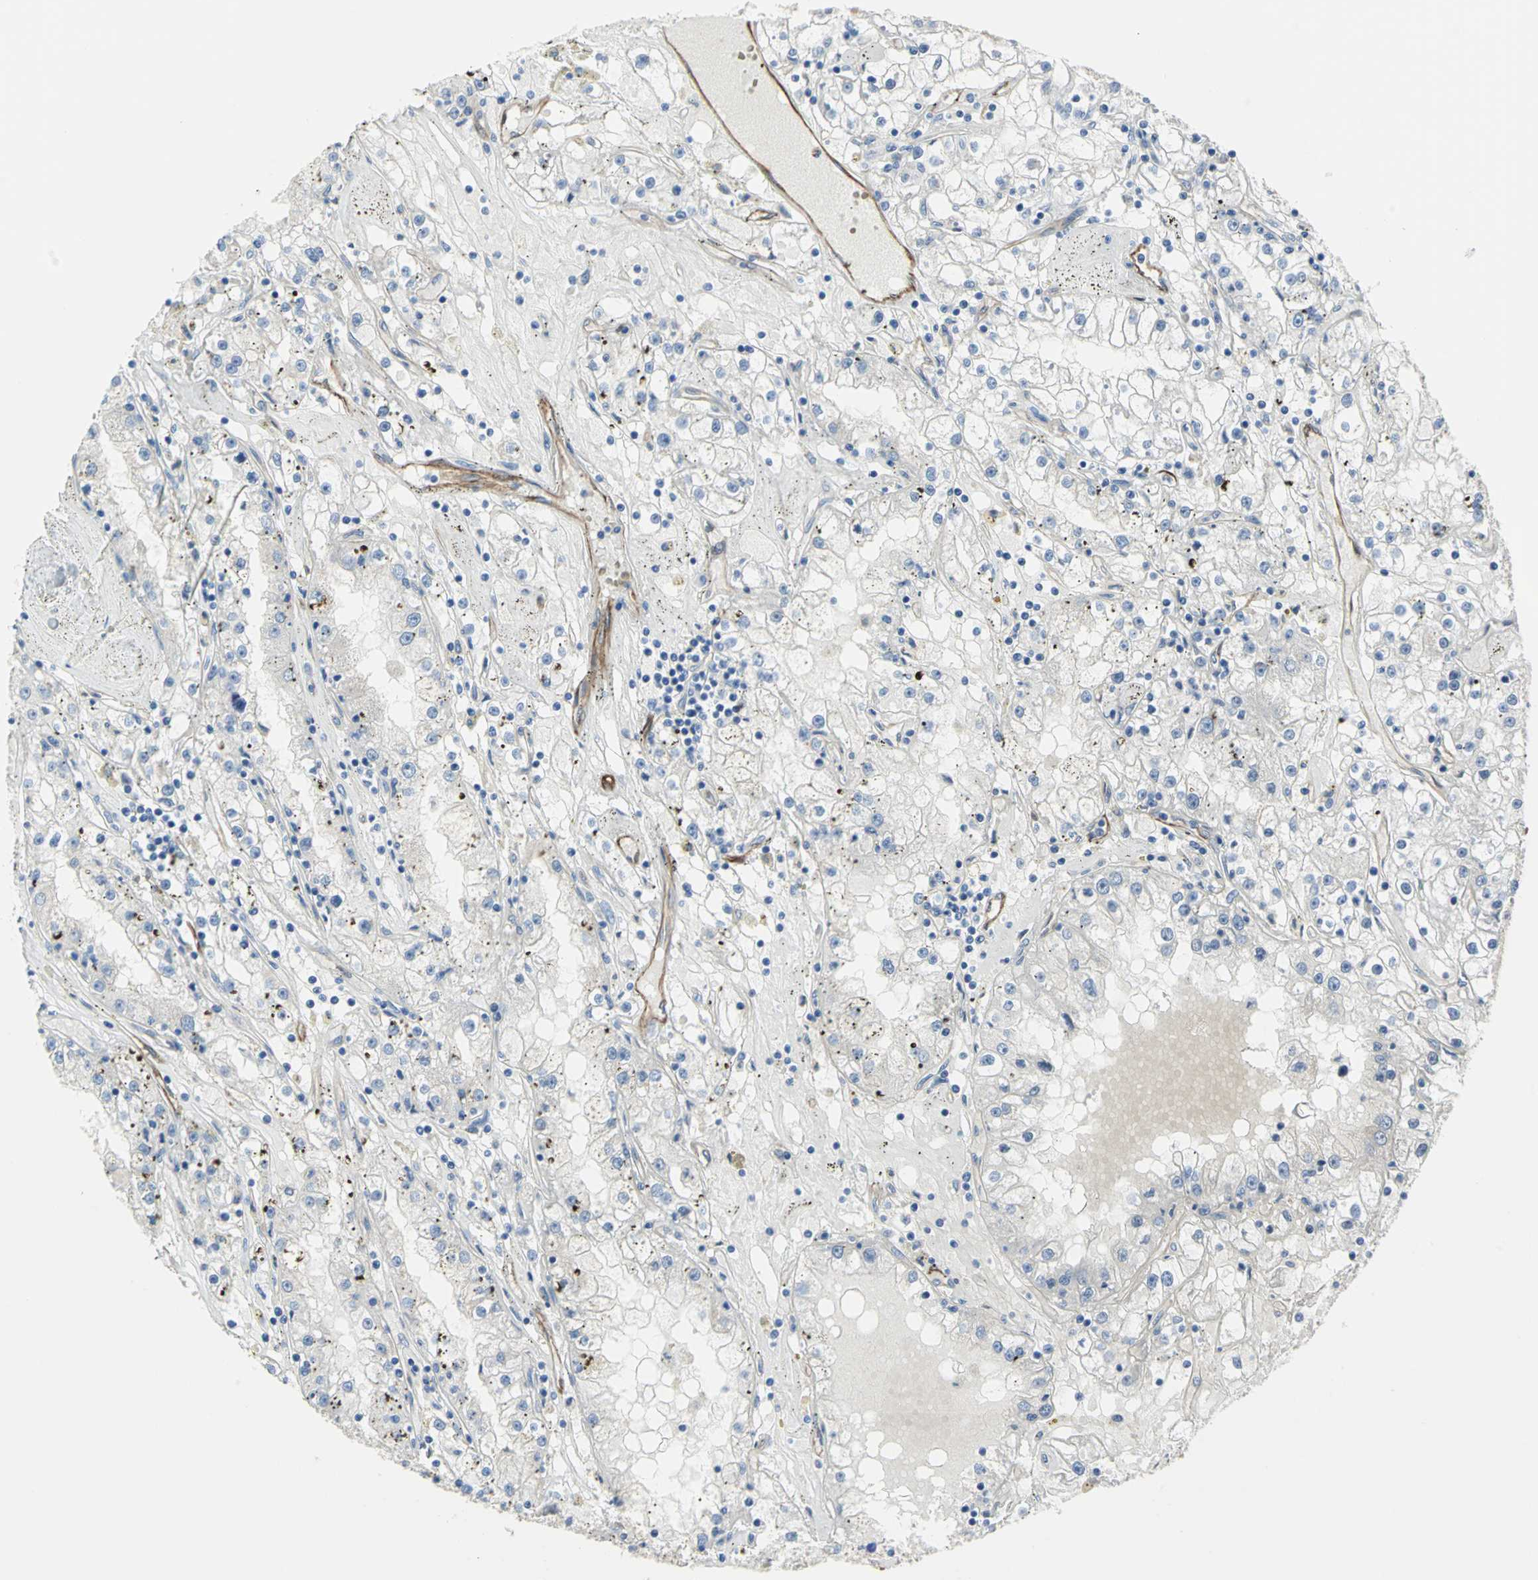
{"staining": {"intensity": "negative", "quantity": "none", "location": "none"}, "tissue": "renal cancer", "cell_type": "Tumor cells", "image_type": "cancer", "snomed": [{"axis": "morphology", "description": "Adenocarcinoma, NOS"}, {"axis": "topography", "description": "Kidney"}], "caption": "Immunohistochemical staining of renal cancer reveals no significant positivity in tumor cells.", "gene": "FLNB", "patient": {"sex": "male", "age": 56}}